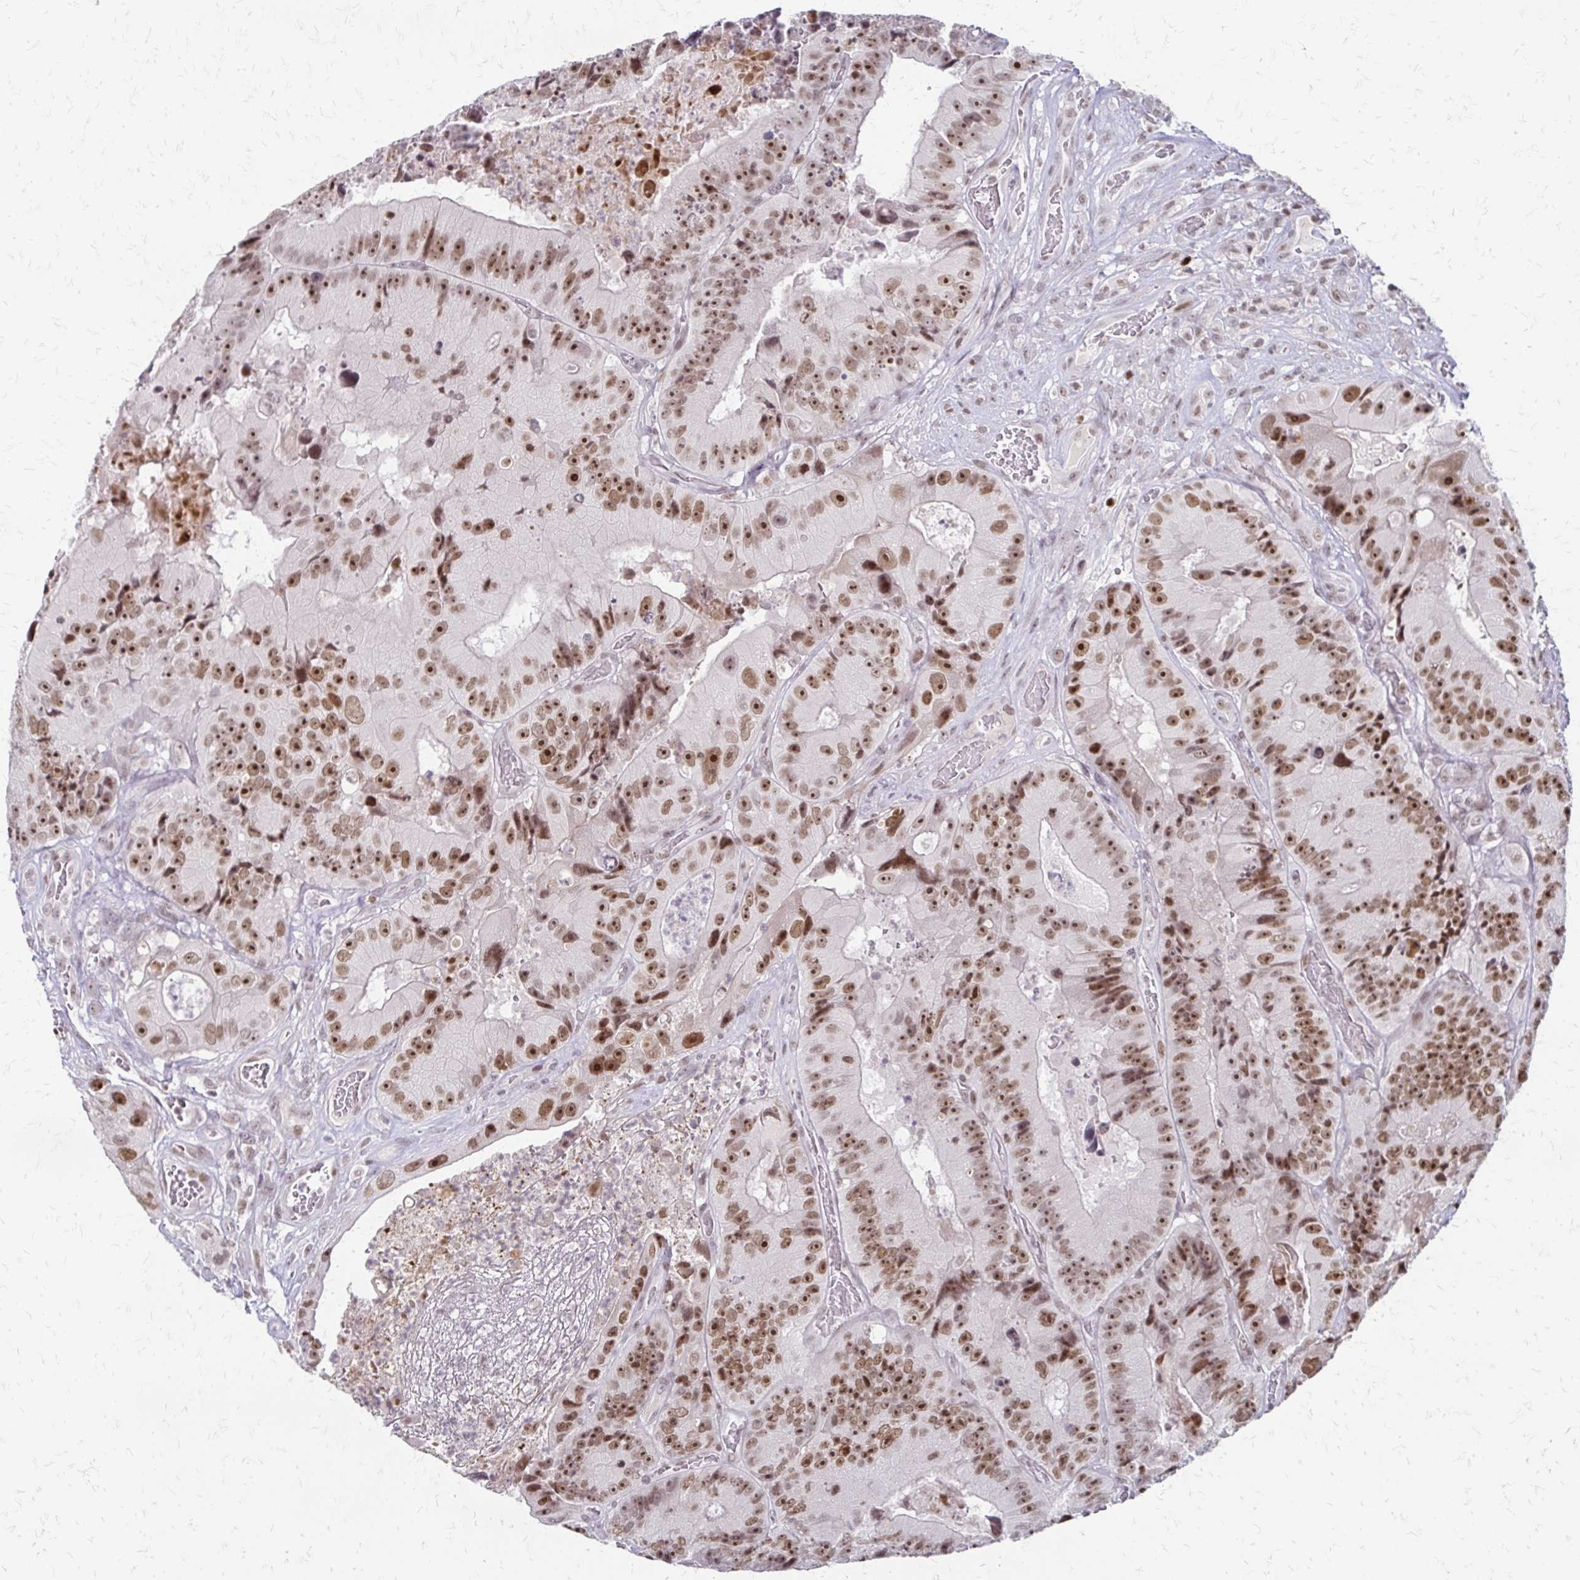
{"staining": {"intensity": "moderate", "quantity": ">75%", "location": "nuclear"}, "tissue": "colorectal cancer", "cell_type": "Tumor cells", "image_type": "cancer", "snomed": [{"axis": "morphology", "description": "Adenocarcinoma, NOS"}, {"axis": "topography", "description": "Colon"}], "caption": "Colorectal adenocarcinoma stained for a protein (brown) displays moderate nuclear positive positivity in about >75% of tumor cells.", "gene": "EED", "patient": {"sex": "female", "age": 86}}